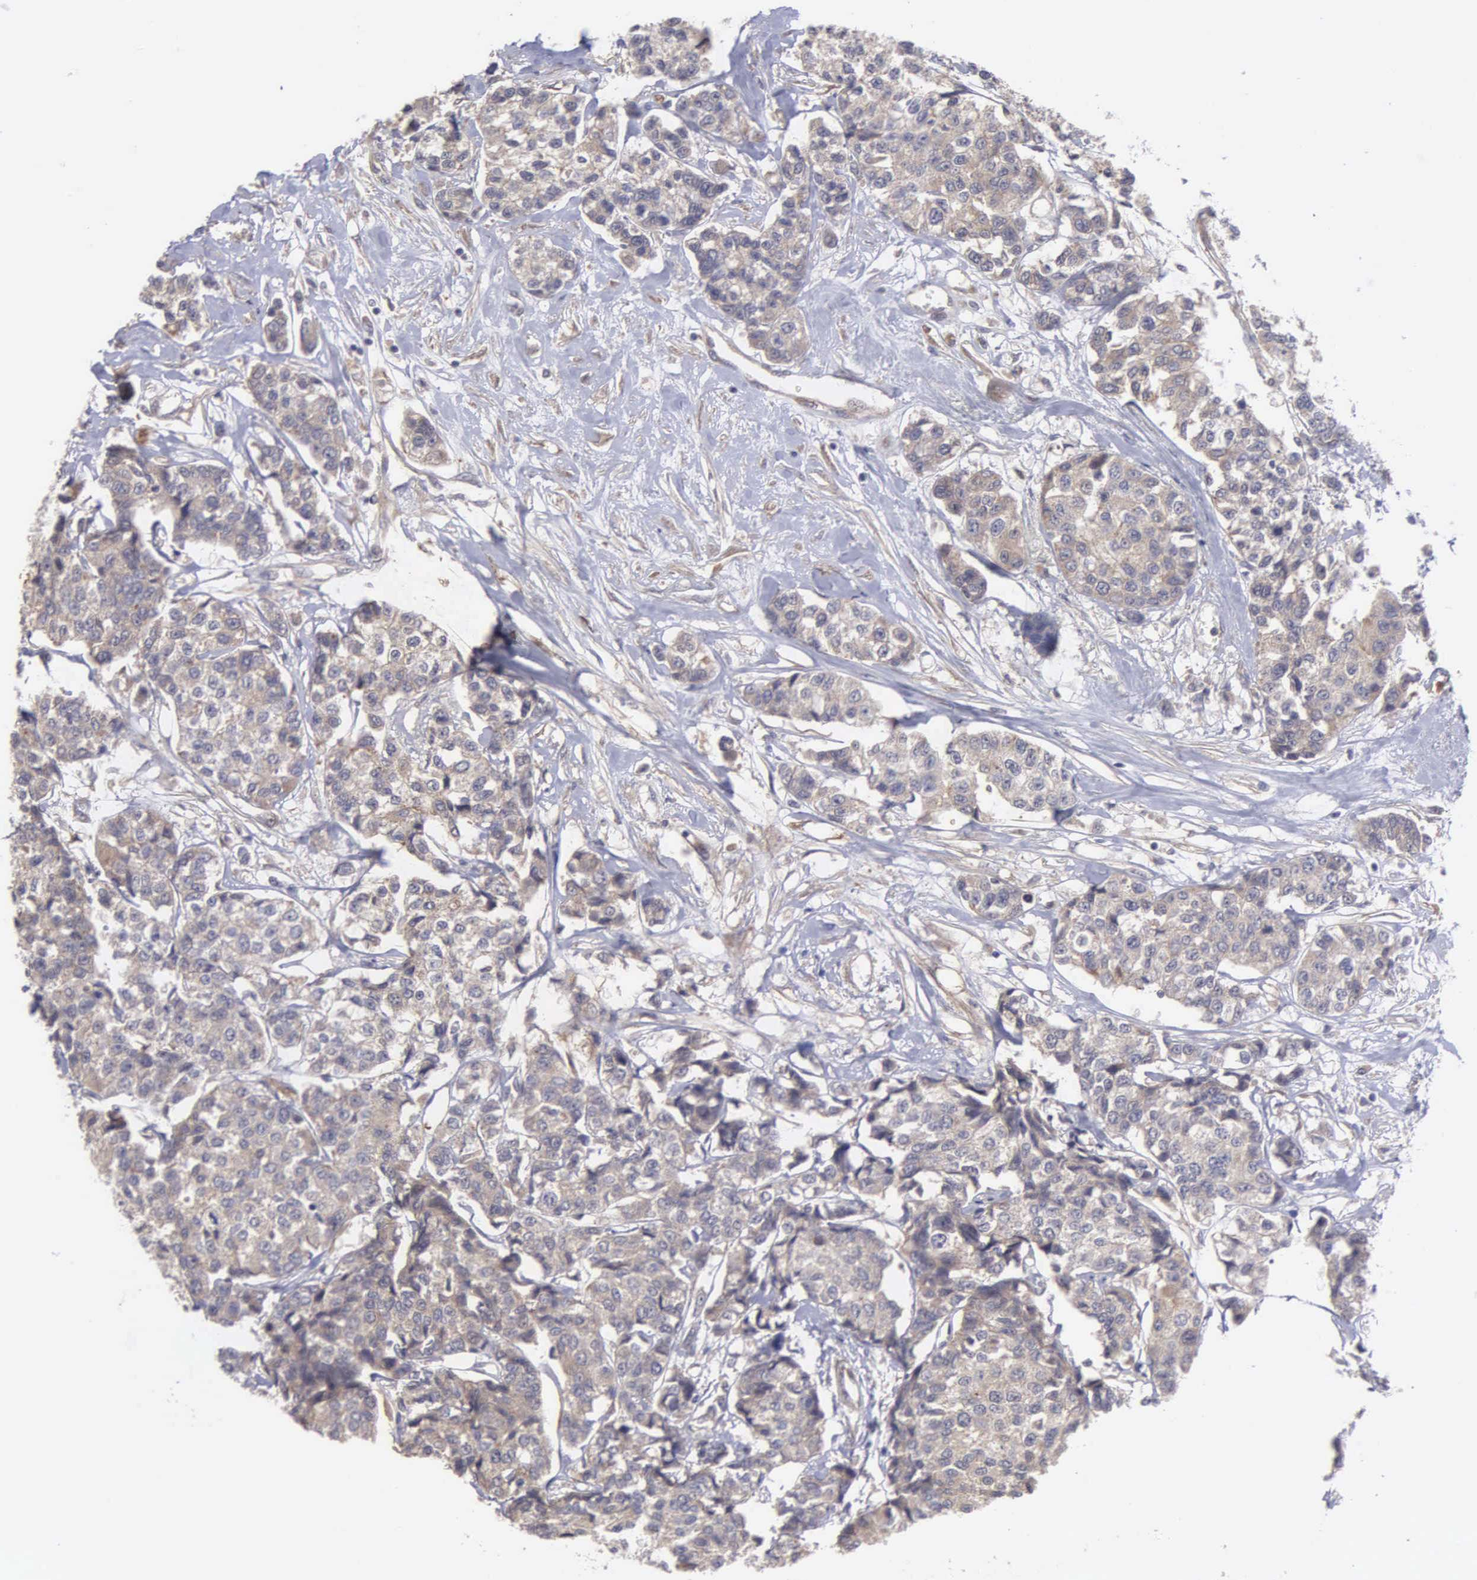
{"staining": {"intensity": "weak", "quantity": ">75%", "location": "cytoplasmic/membranous"}, "tissue": "breast cancer", "cell_type": "Tumor cells", "image_type": "cancer", "snomed": [{"axis": "morphology", "description": "Duct carcinoma"}, {"axis": "topography", "description": "Breast"}], "caption": "Protein staining of breast infiltrating ductal carcinoma tissue exhibits weak cytoplasmic/membranous expression in about >75% of tumor cells.", "gene": "RTL10", "patient": {"sex": "female", "age": 51}}